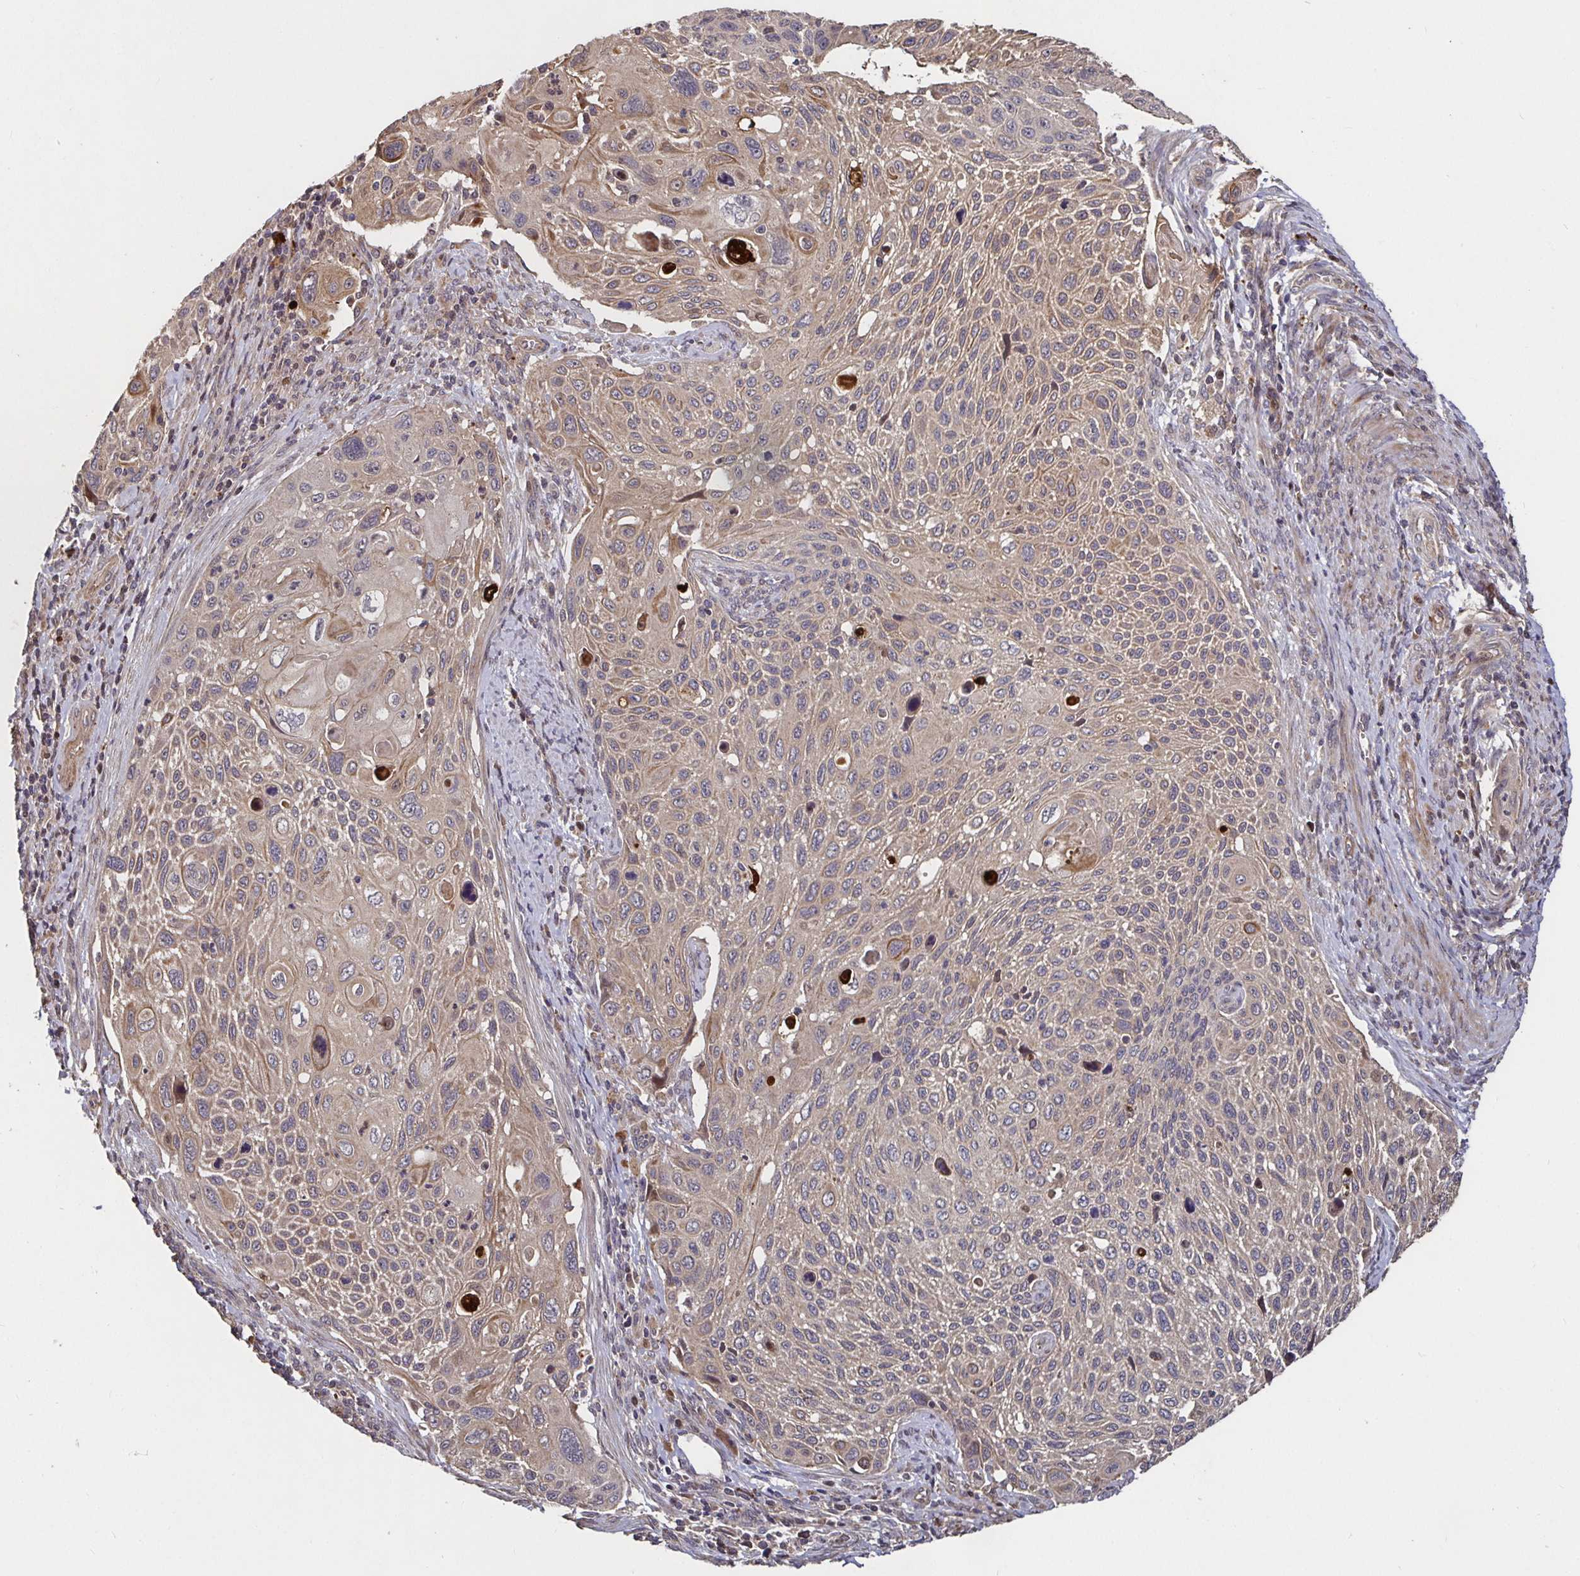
{"staining": {"intensity": "weak", "quantity": "<25%", "location": "cytoplasmic/membranous"}, "tissue": "cervical cancer", "cell_type": "Tumor cells", "image_type": "cancer", "snomed": [{"axis": "morphology", "description": "Squamous cell carcinoma, NOS"}, {"axis": "topography", "description": "Cervix"}], "caption": "A micrograph of squamous cell carcinoma (cervical) stained for a protein shows no brown staining in tumor cells. Nuclei are stained in blue.", "gene": "SMYD3", "patient": {"sex": "female", "age": 70}}